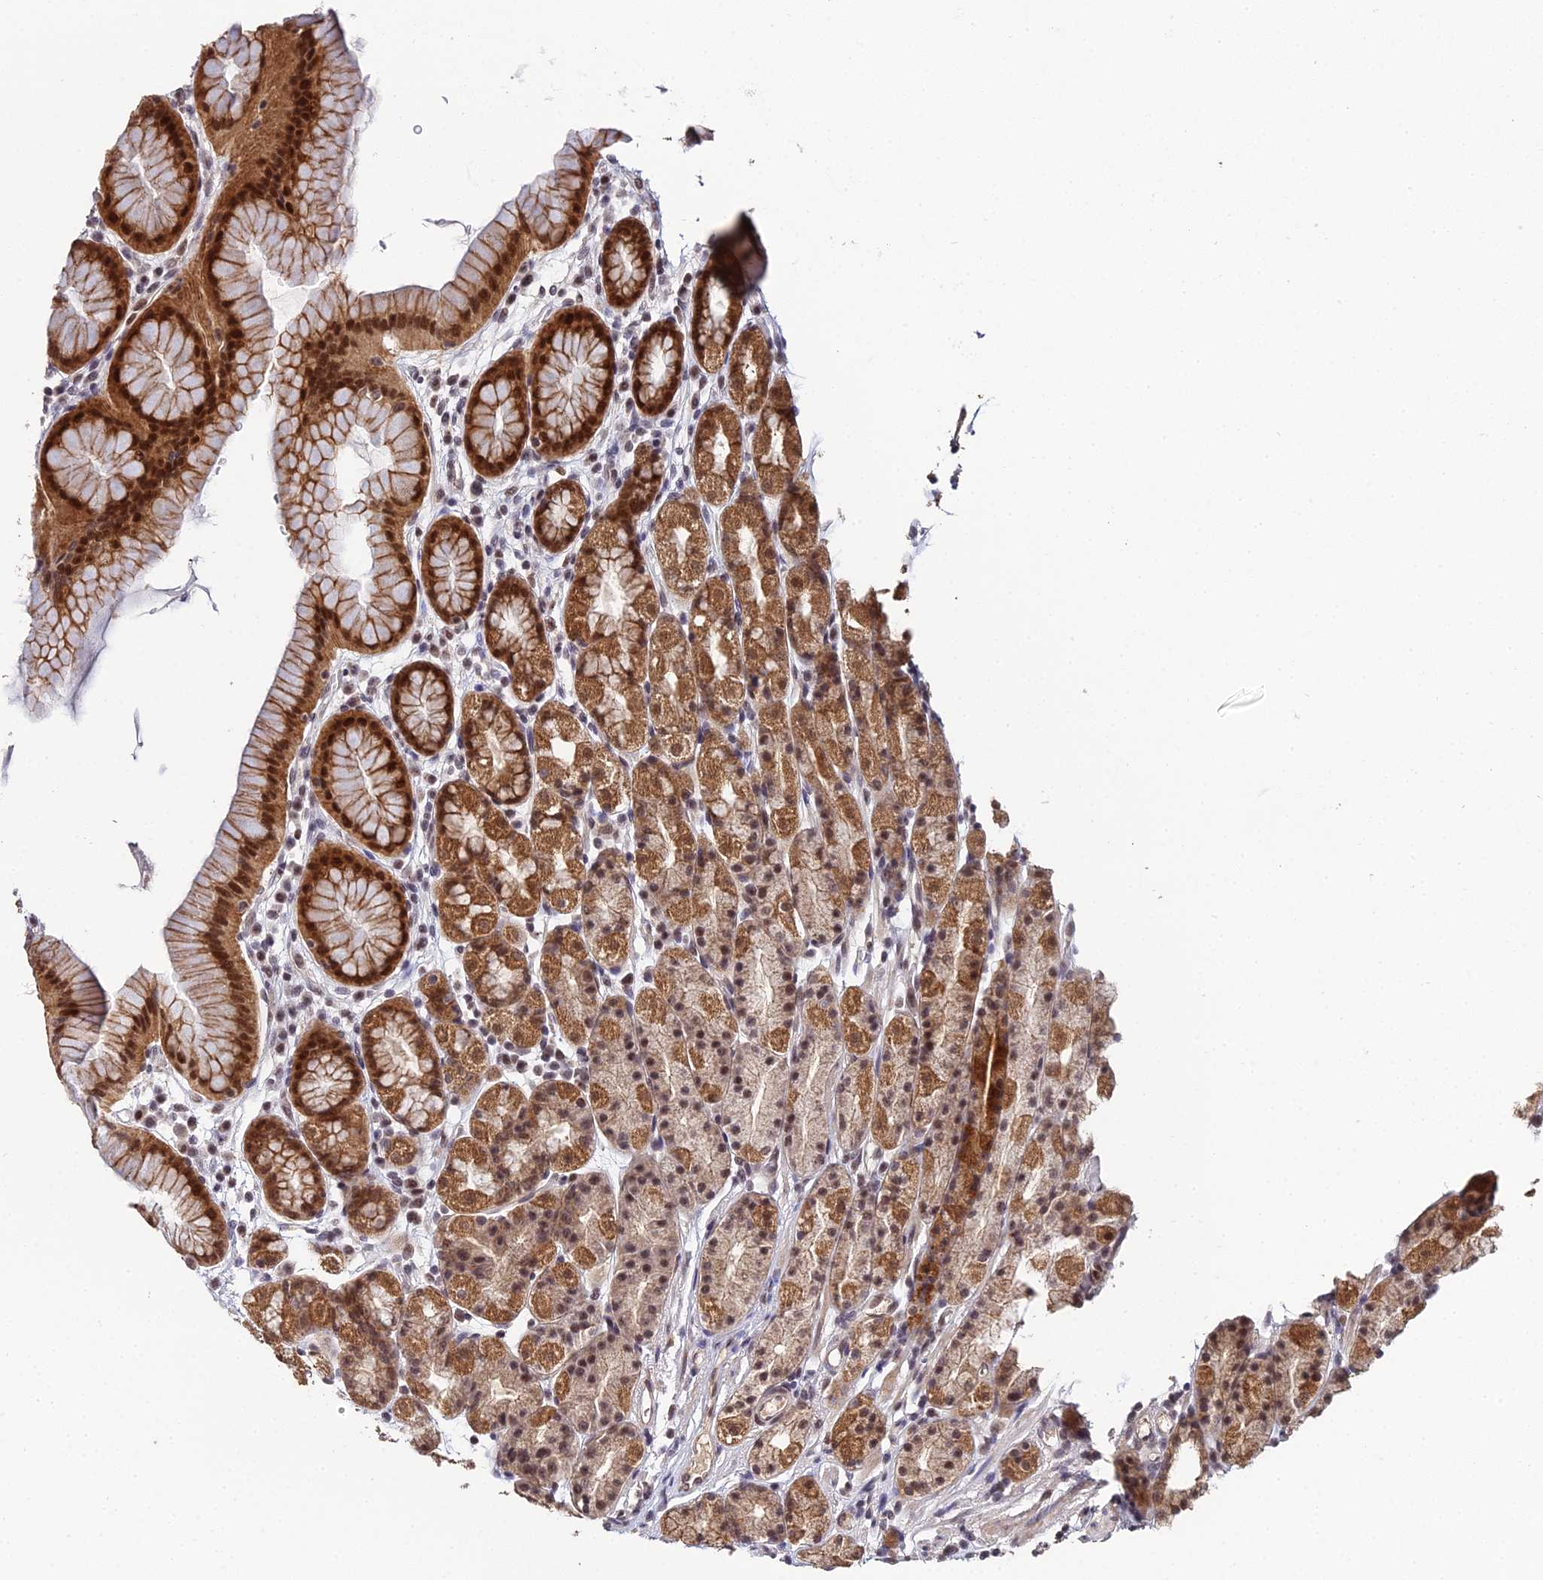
{"staining": {"intensity": "moderate", "quantity": ">75%", "location": "cytoplasmic/membranous,nuclear"}, "tissue": "stomach", "cell_type": "Glandular cells", "image_type": "normal", "snomed": [{"axis": "morphology", "description": "Normal tissue, NOS"}, {"axis": "topography", "description": "Stomach, upper"}], "caption": "Stomach stained with immunohistochemistry displays moderate cytoplasmic/membranous,nuclear expression in approximately >75% of glandular cells. The staining is performed using DAB brown chromogen to label protein expression. The nuclei are counter-stained blue using hematoxylin.", "gene": "BIVM", "patient": {"sex": "male", "age": 47}}